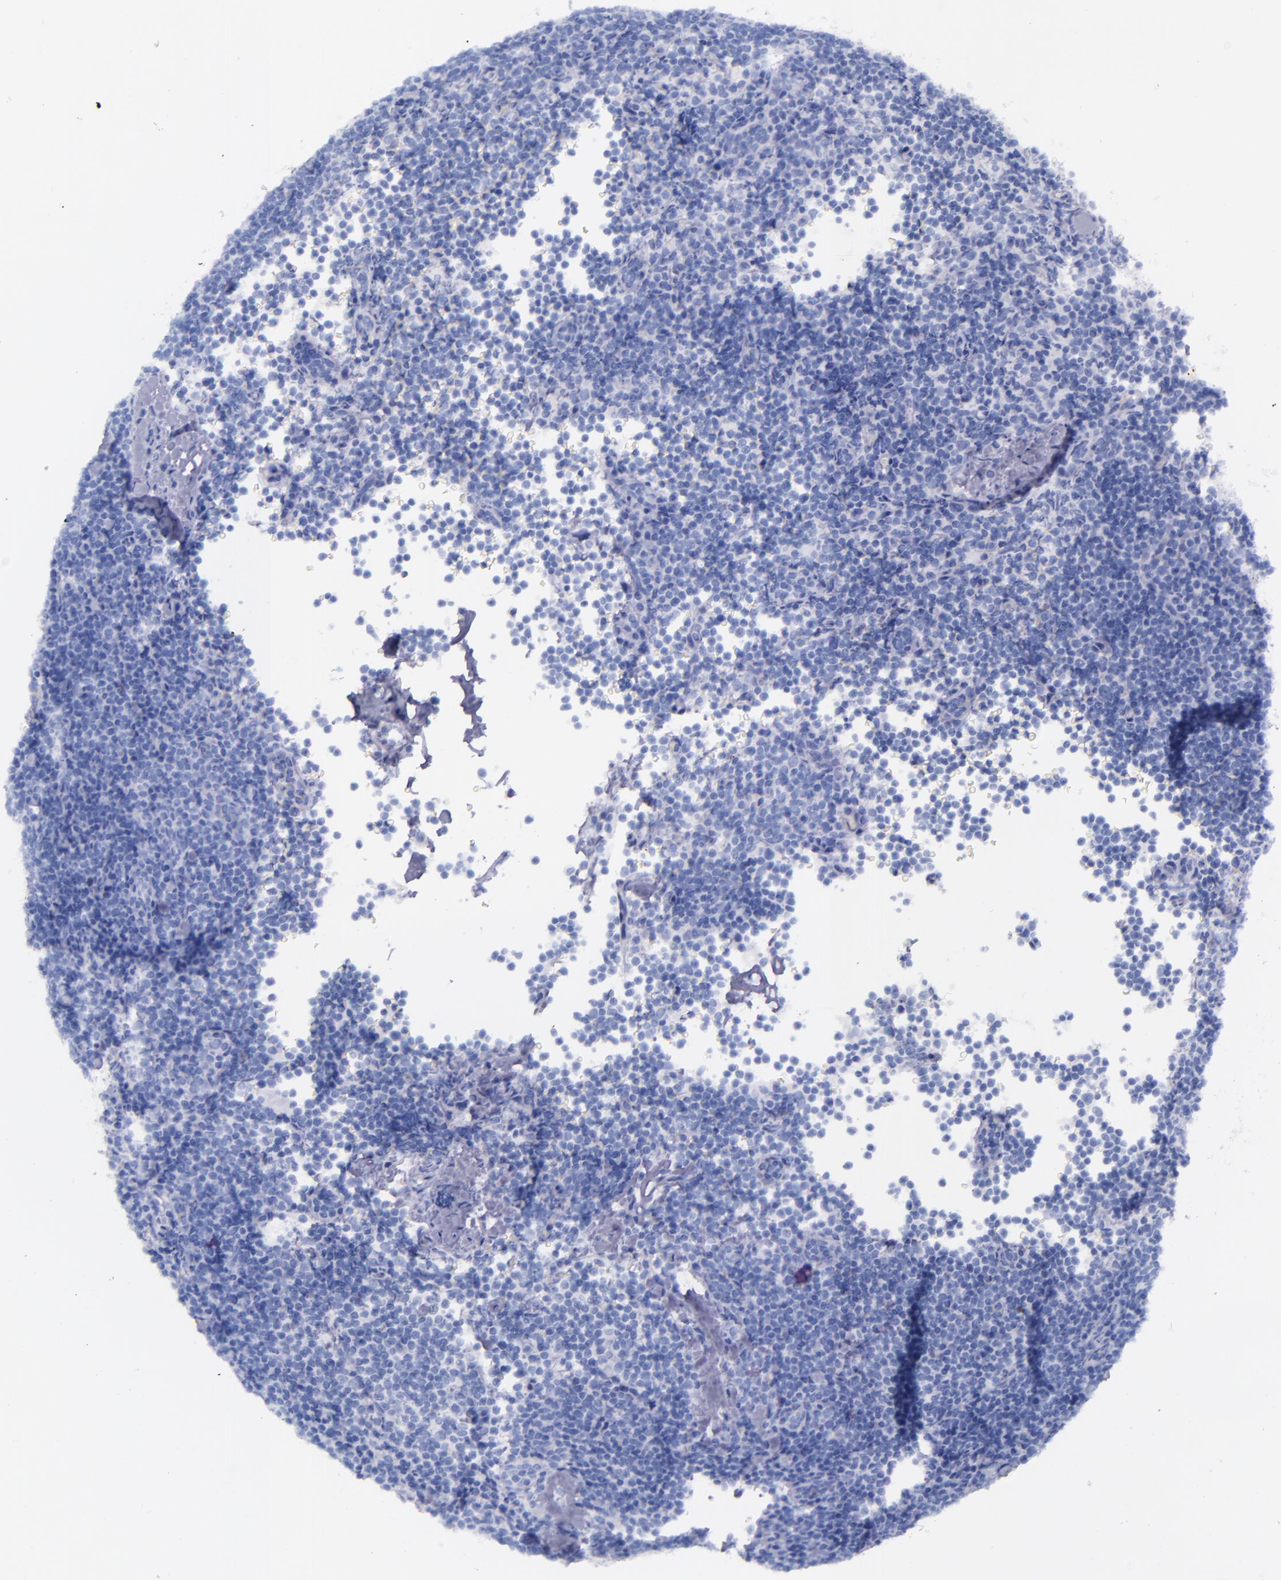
{"staining": {"intensity": "negative", "quantity": "none", "location": "none"}, "tissue": "lymphoma", "cell_type": "Tumor cells", "image_type": "cancer", "snomed": [{"axis": "morphology", "description": "Malignant lymphoma, non-Hodgkin's type, High grade"}, {"axis": "topography", "description": "Lymph node"}], "caption": "High magnification brightfield microscopy of high-grade malignant lymphoma, non-Hodgkin's type stained with DAB (brown) and counterstained with hematoxylin (blue): tumor cells show no significant positivity.", "gene": "SFTPA2", "patient": {"sex": "female", "age": 58}}